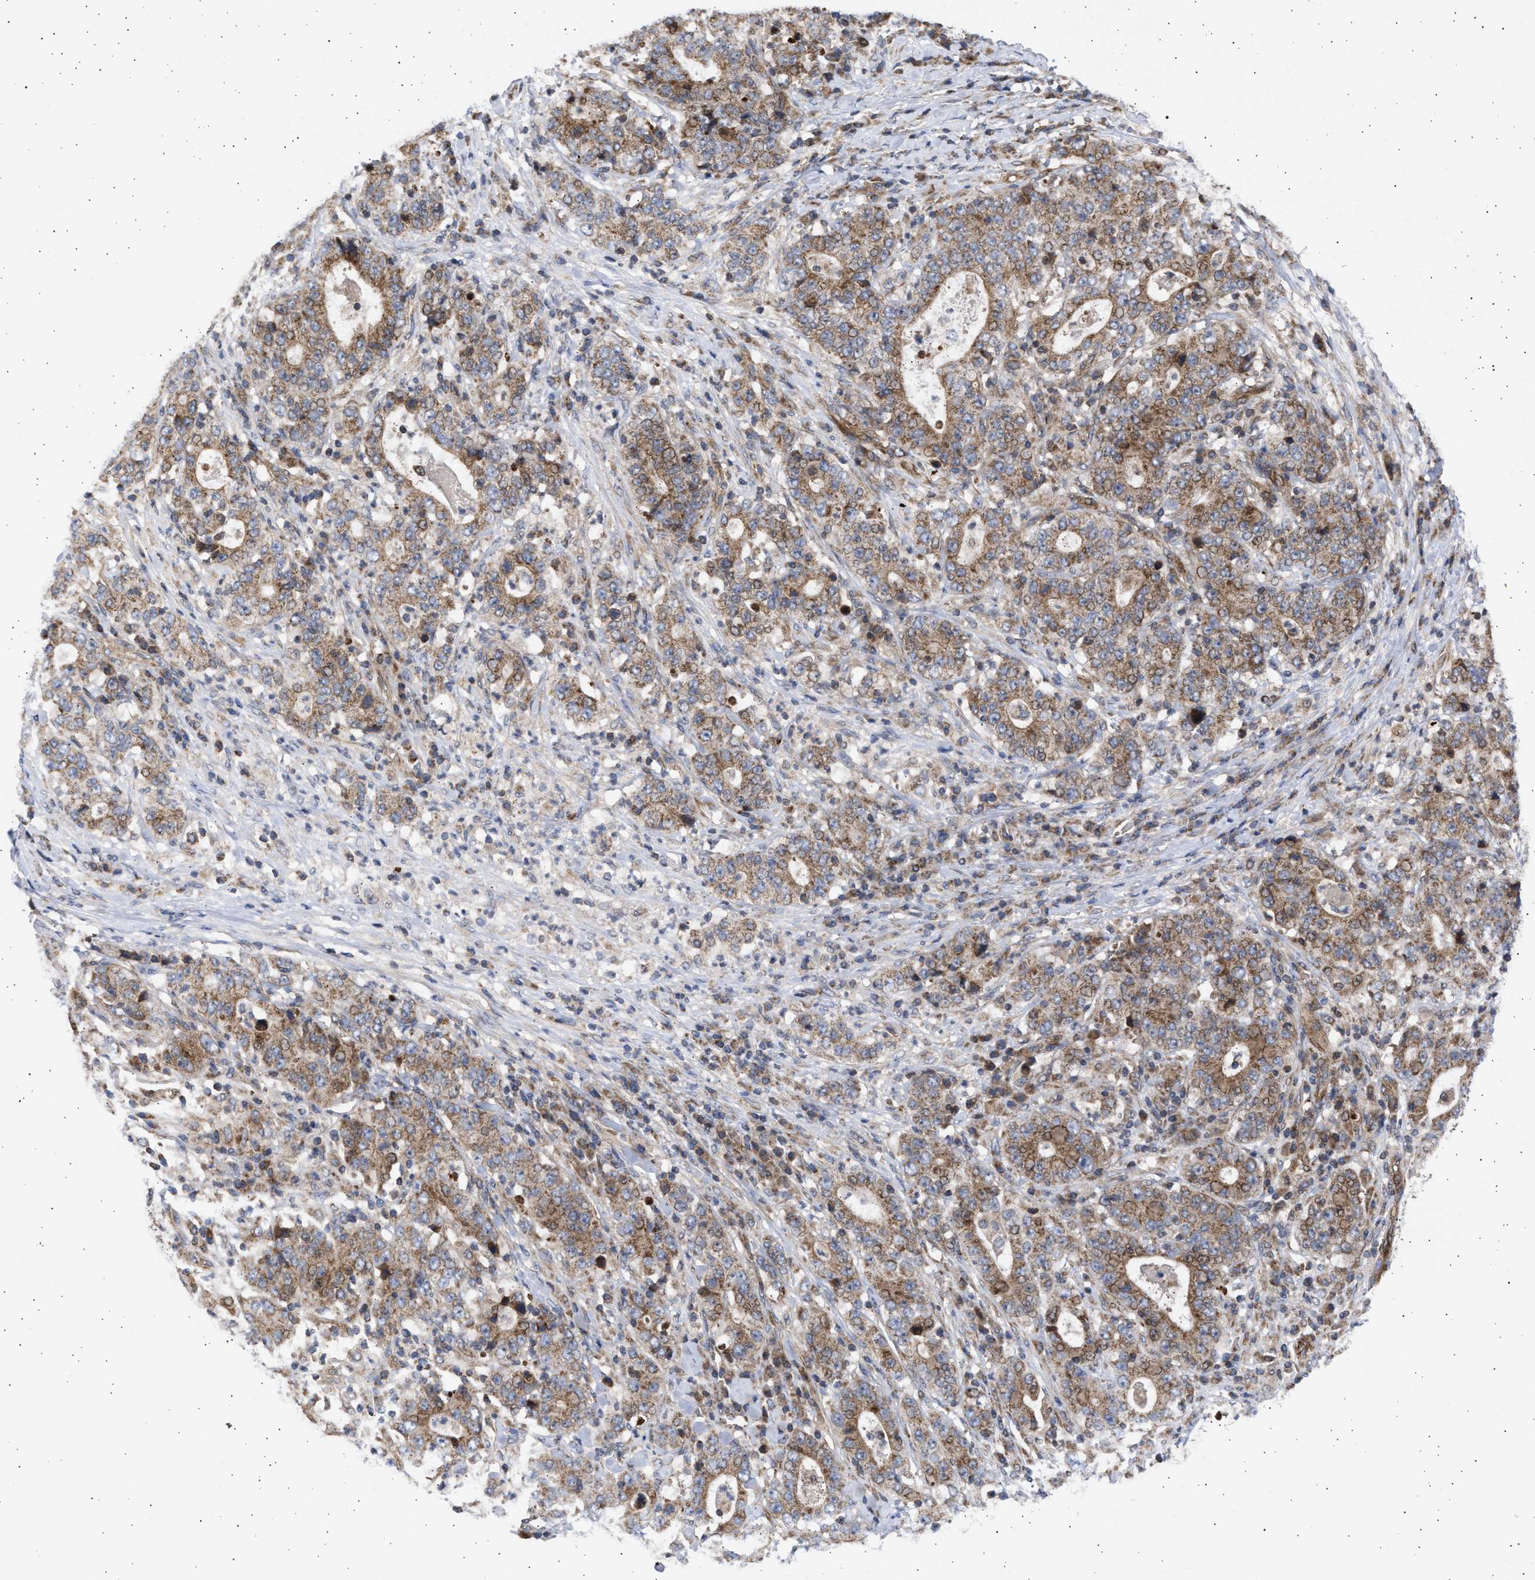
{"staining": {"intensity": "moderate", "quantity": ">75%", "location": "cytoplasmic/membranous"}, "tissue": "stomach cancer", "cell_type": "Tumor cells", "image_type": "cancer", "snomed": [{"axis": "morphology", "description": "Normal tissue, NOS"}, {"axis": "morphology", "description": "Adenocarcinoma, NOS"}, {"axis": "topography", "description": "Stomach, upper"}, {"axis": "topography", "description": "Stomach"}], "caption": "About >75% of tumor cells in stomach adenocarcinoma demonstrate moderate cytoplasmic/membranous protein expression as visualized by brown immunohistochemical staining.", "gene": "TTC19", "patient": {"sex": "male", "age": 59}}